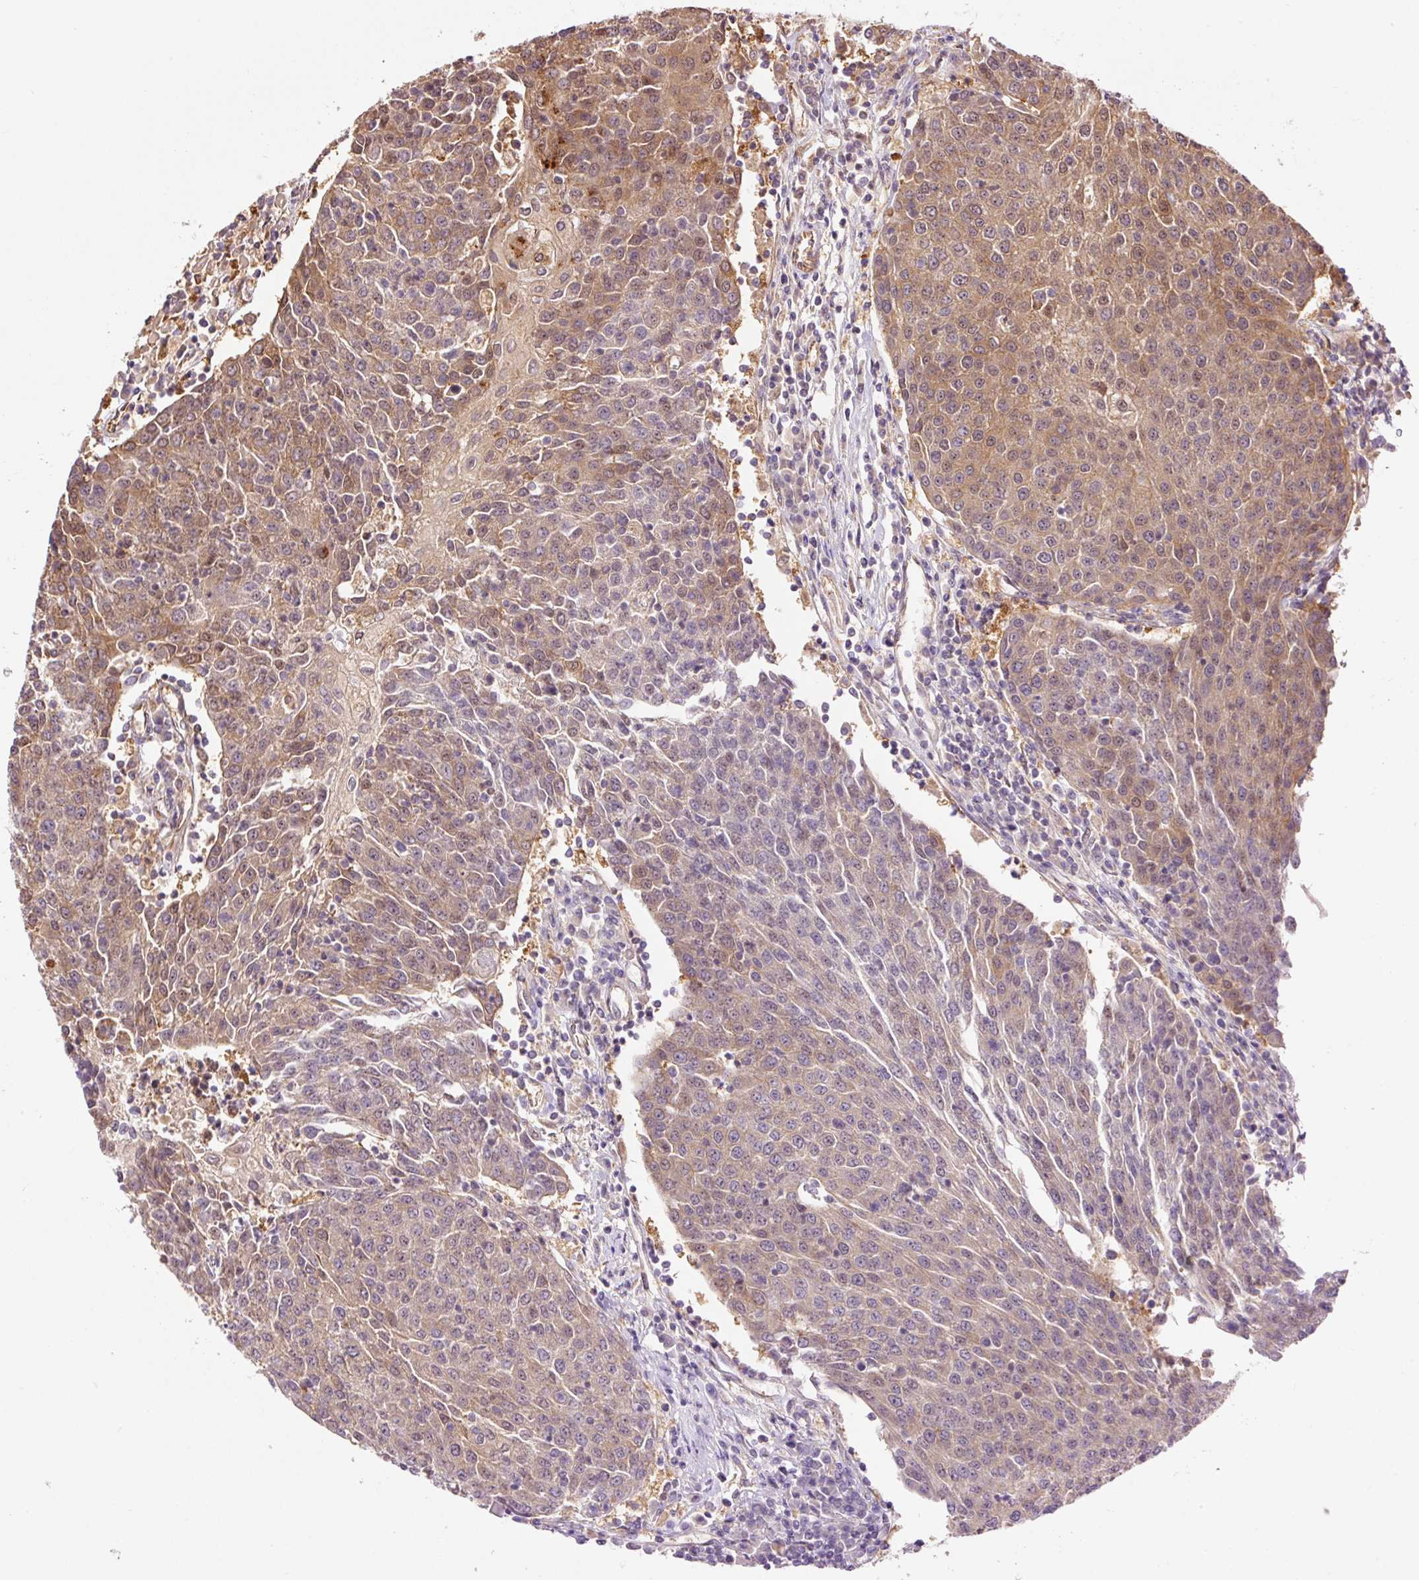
{"staining": {"intensity": "moderate", "quantity": "25%-75%", "location": "cytoplasmic/membranous,nuclear"}, "tissue": "urothelial cancer", "cell_type": "Tumor cells", "image_type": "cancer", "snomed": [{"axis": "morphology", "description": "Urothelial carcinoma, High grade"}, {"axis": "topography", "description": "Urinary bladder"}], "caption": "Immunohistochemical staining of human urothelial carcinoma (high-grade) demonstrates medium levels of moderate cytoplasmic/membranous and nuclear positivity in approximately 25%-75% of tumor cells. (DAB IHC with brightfield microscopy, high magnification).", "gene": "PCK2", "patient": {"sex": "female", "age": 85}}